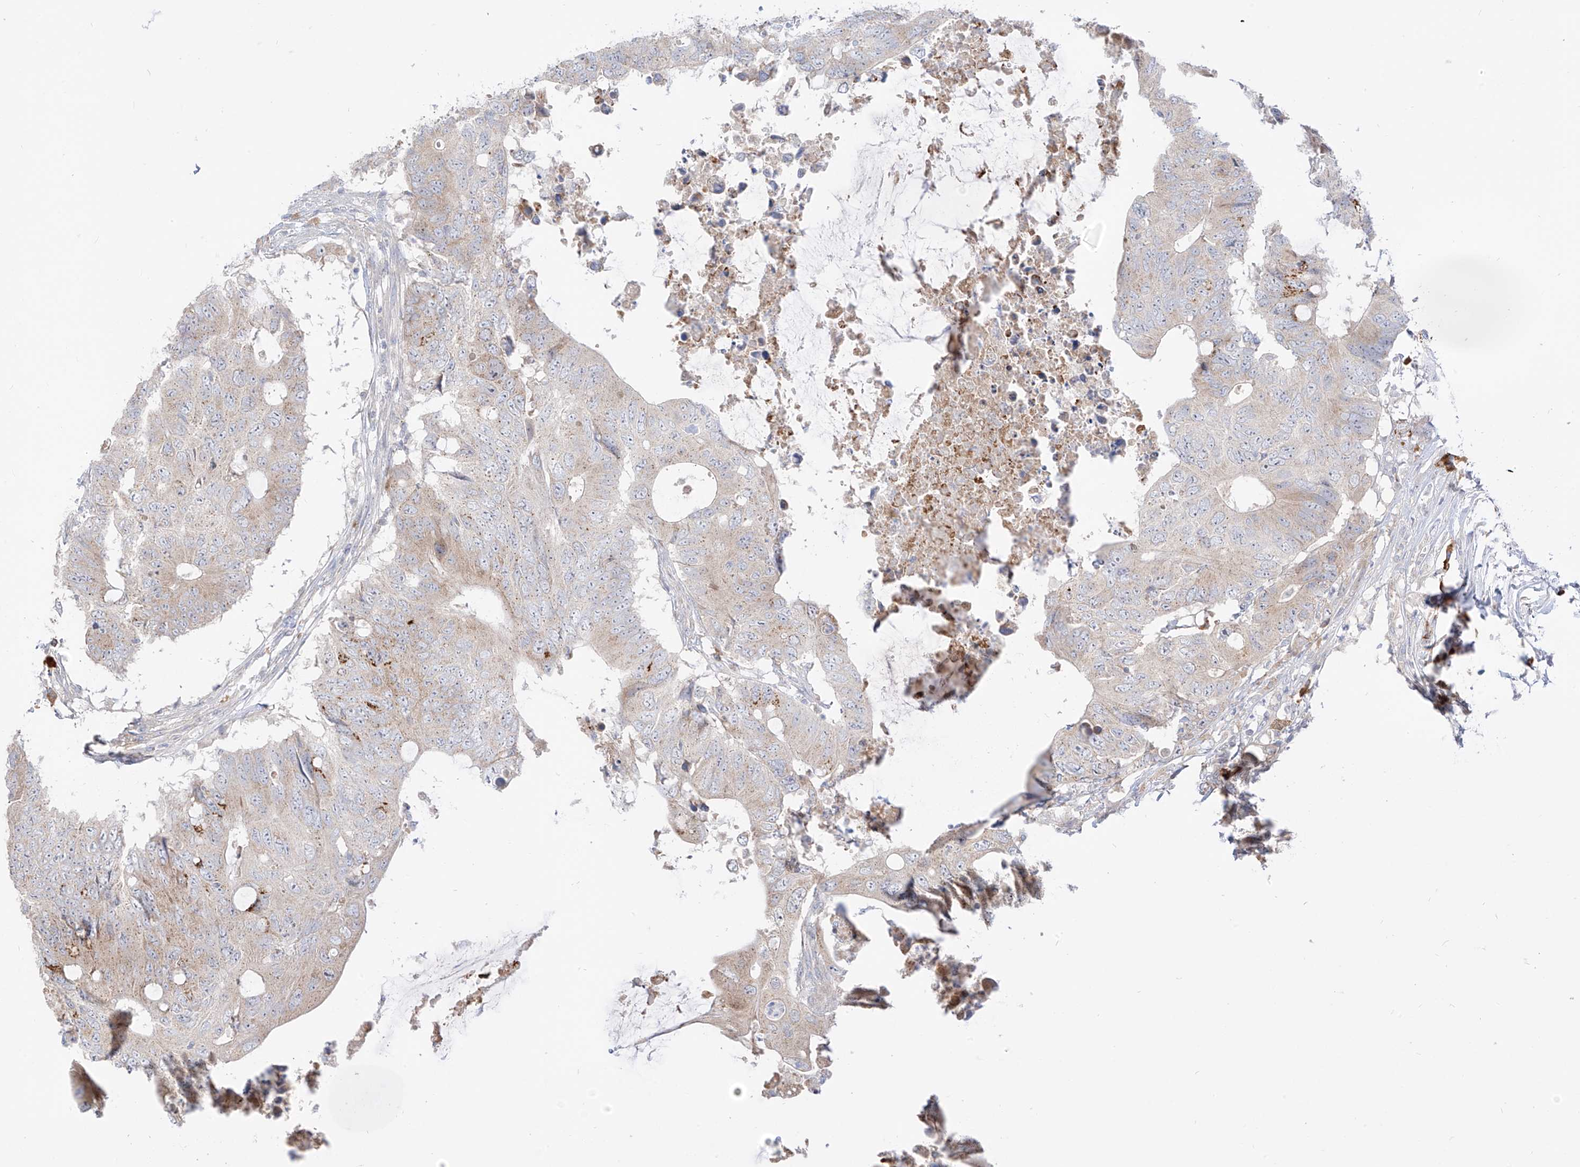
{"staining": {"intensity": "weak", "quantity": "25%-75%", "location": "cytoplasmic/membranous"}, "tissue": "colorectal cancer", "cell_type": "Tumor cells", "image_type": "cancer", "snomed": [{"axis": "morphology", "description": "Adenocarcinoma, NOS"}, {"axis": "topography", "description": "Colon"}], "caption": "The micrograph exhibits staining of colorectal cancer (adenocarcinoma), revealing weak cytoplasmic/membranous protein expression (brown color) within tumor cells. The staining was performed using DAB (3,3'-diaminobenzidine), with brown indicating positive protein expression. Nuclei are stained blue with hematoxylin.", "gene": "SYTL3", "patient": {"sex": "male", "age": 71}}